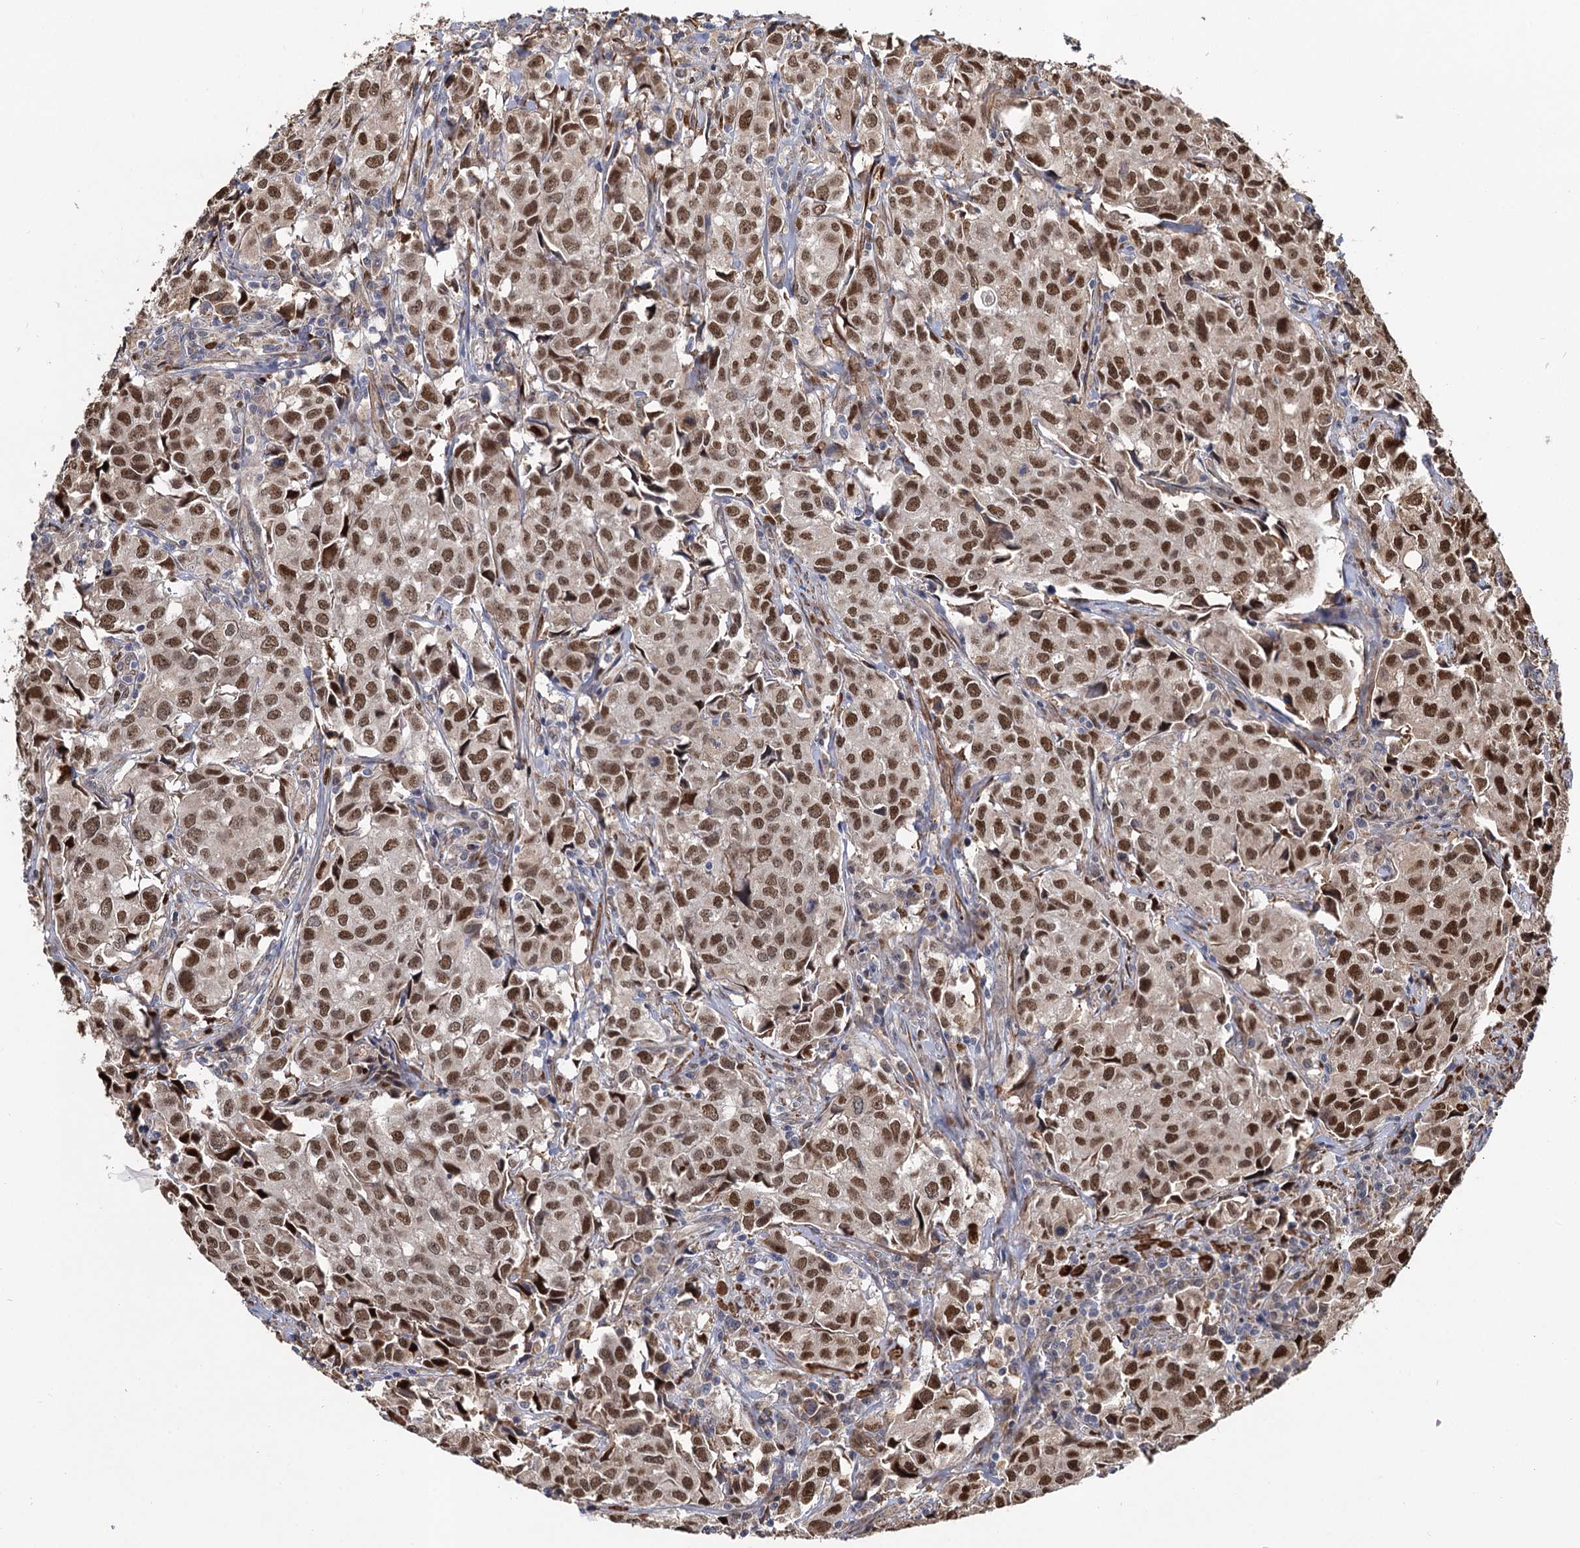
{"staining": {"intensity": "moderate", "quantity": ">75%", "location": "nuclear"}, "tissue": "urothelial cancer", "cell_type": "Tumor cells", "image_type": "cancer", "snomed": [{"axis": "morphology", "description": "Urothelial carcinoma, High grade"}, {"axis": "topography", "description": "Urinary bladder"}], "caption": "Urothelial cancer stained with IHC demonstrates moderate nuclear staining in about >75% of tumor cells.", "gene": "ALKBH7", "patient": {"sex": "female", "age": 75}}